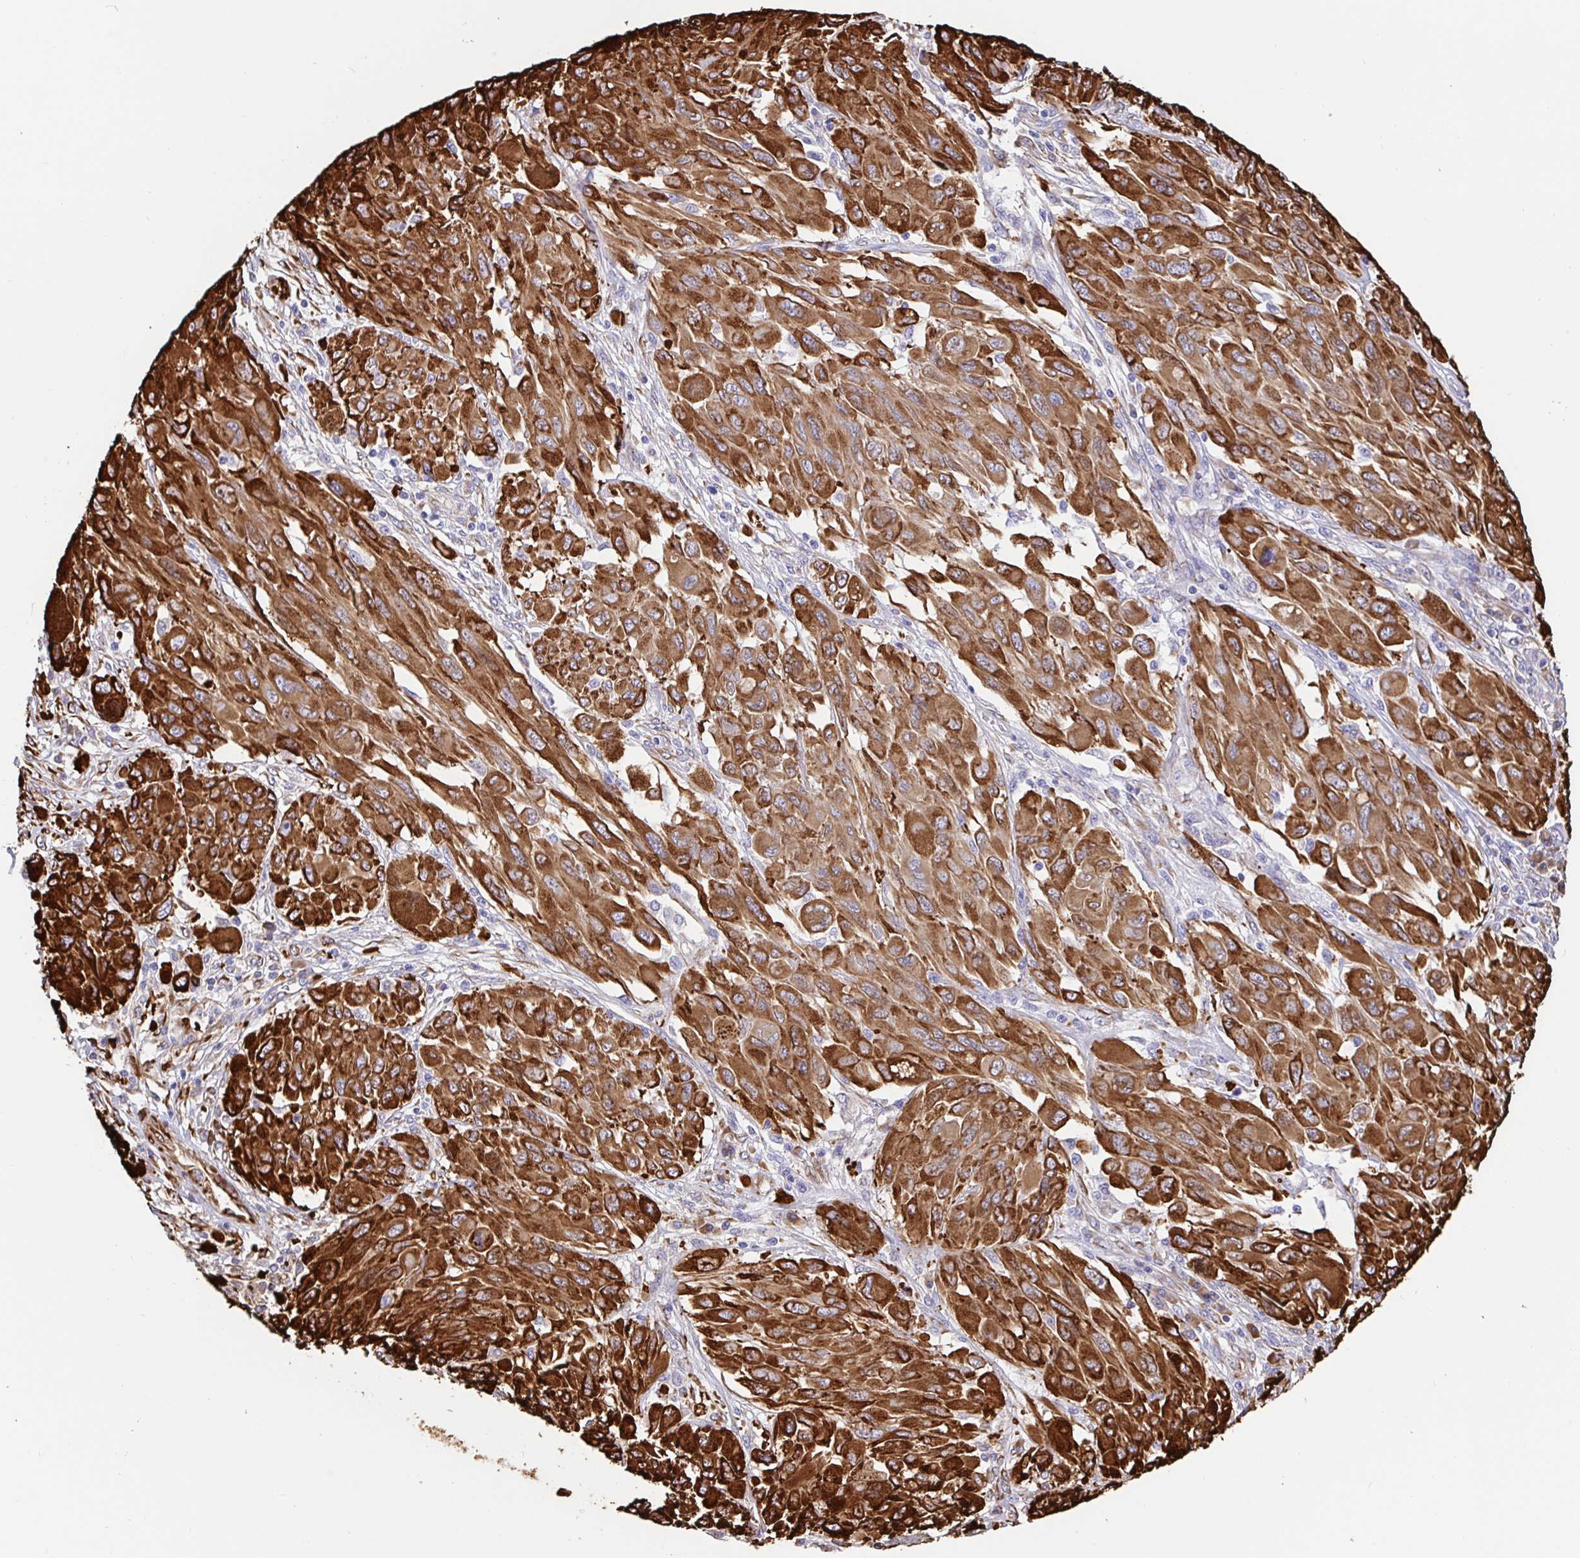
{"staining": {"intensity": "strong", "quantity": ">75%", "location": "cytoplasmic/membranous"}, "tissue": "melanoma", "cell_type": "Tumor cells", "image_type": "cancer", "snomed": [{"axis": "morphology", "description": "Malignant melanoma, NOS"}, {"axis": "topography", "description": "Skin"}], "caption": "Tumor cells demonstrate strong cytoplasmic/membranous positivity in approximately >75% of cells in malignant melanoma.", "gene": "MAOA", "patient": {"sex": "female", "age": 91}}